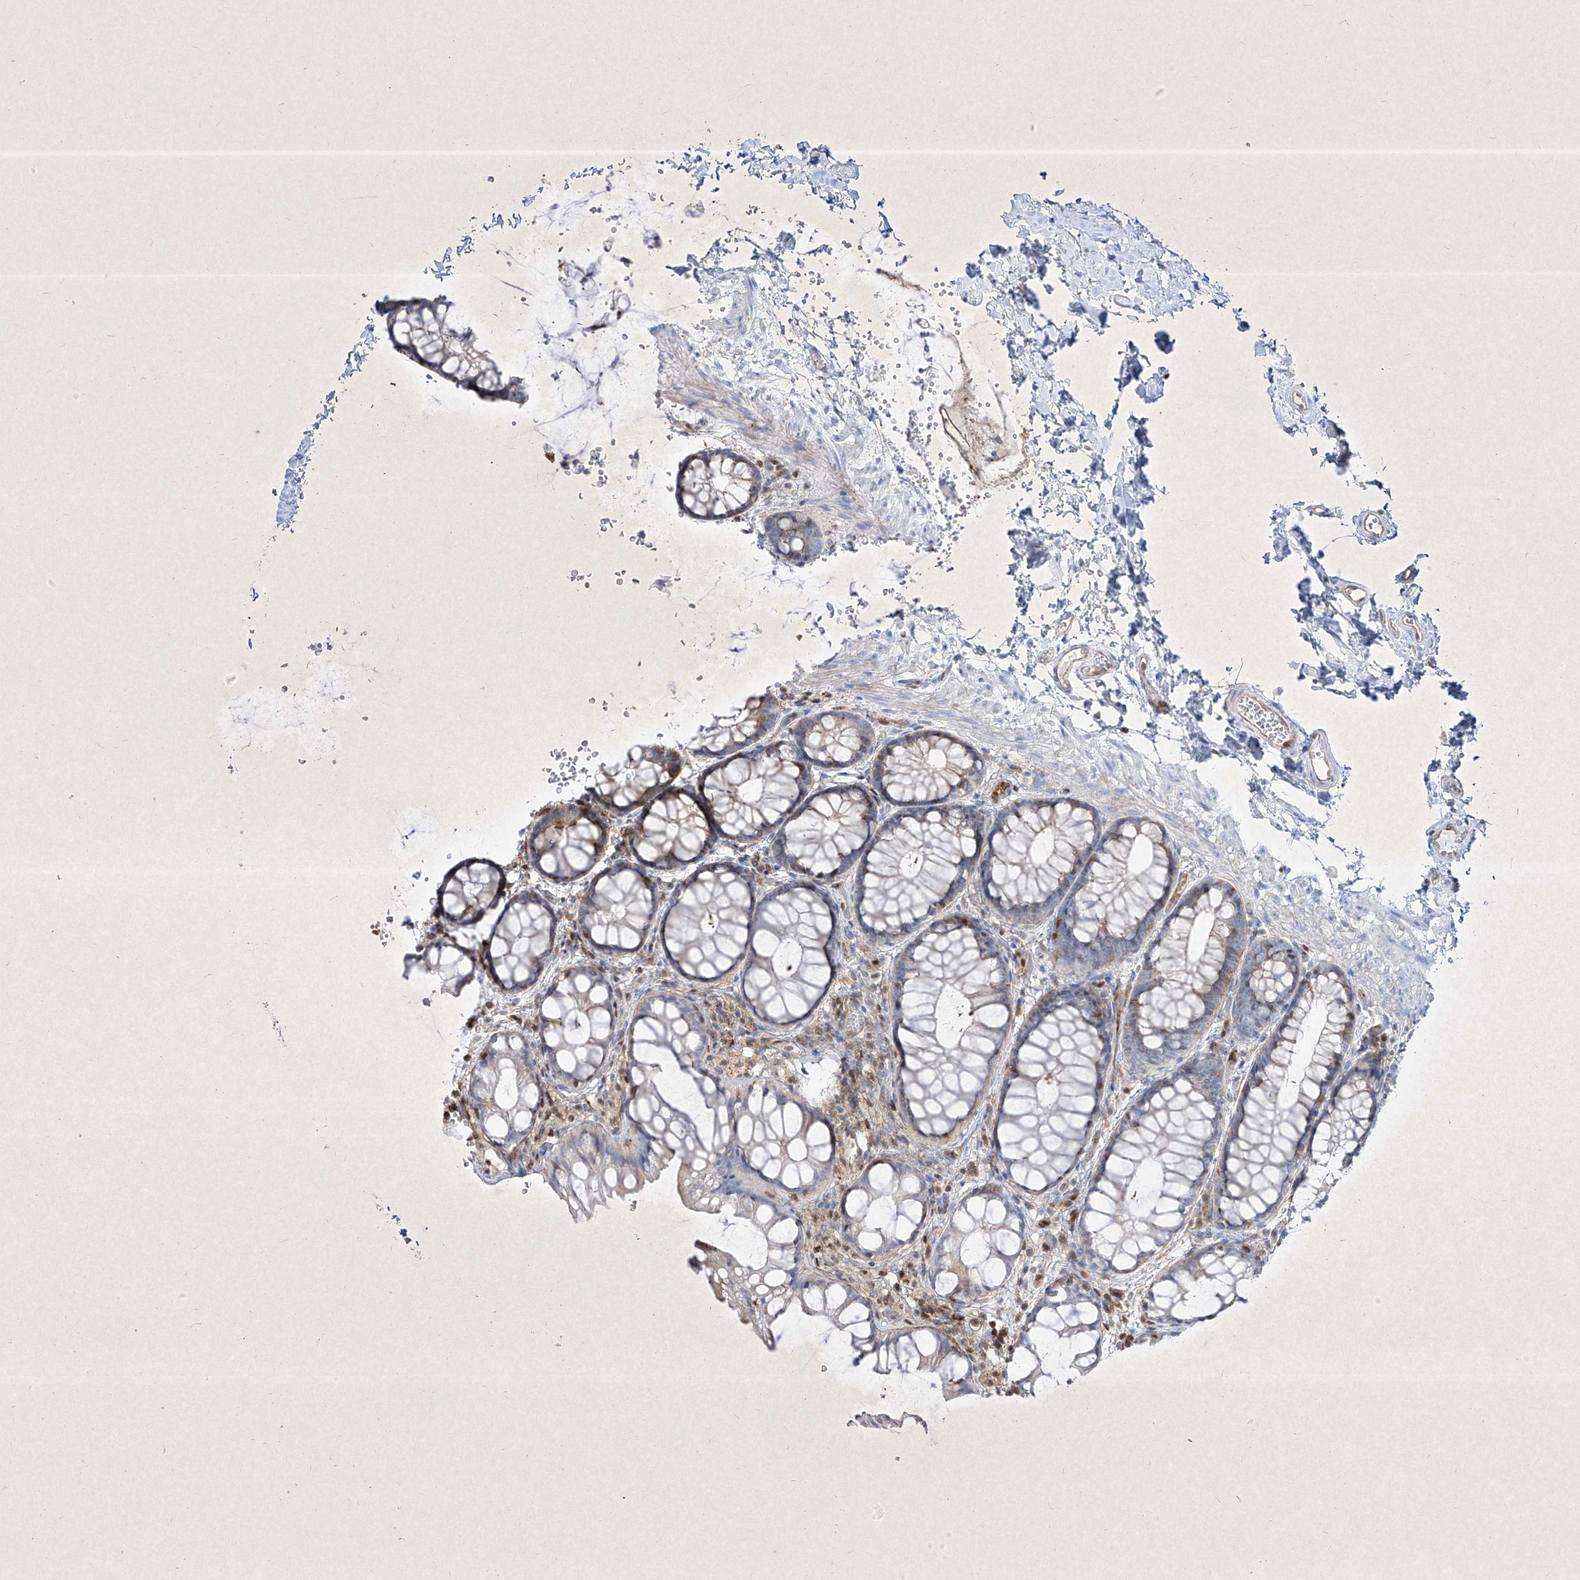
{"staining": {"intensity": "moderate", "quantity": ">75%", "location": "cytoplasmic/membranous"}, "tissue": "colon", "cell_type": "Endothelial cells", "image_type": "normal", "snomed": [{"axis": "morphology", "description": "Normal tissue, NOS"}, {"axis": "topography", "description": "Colon"}], "caption": "Colon stained for a protein (brown) shows moderate cytoplasmic/membranous positive positivity in approximately >75% of endothelial cells.", "gene": "PSMB10", "patient": {"sex": "male", "age": 47}}